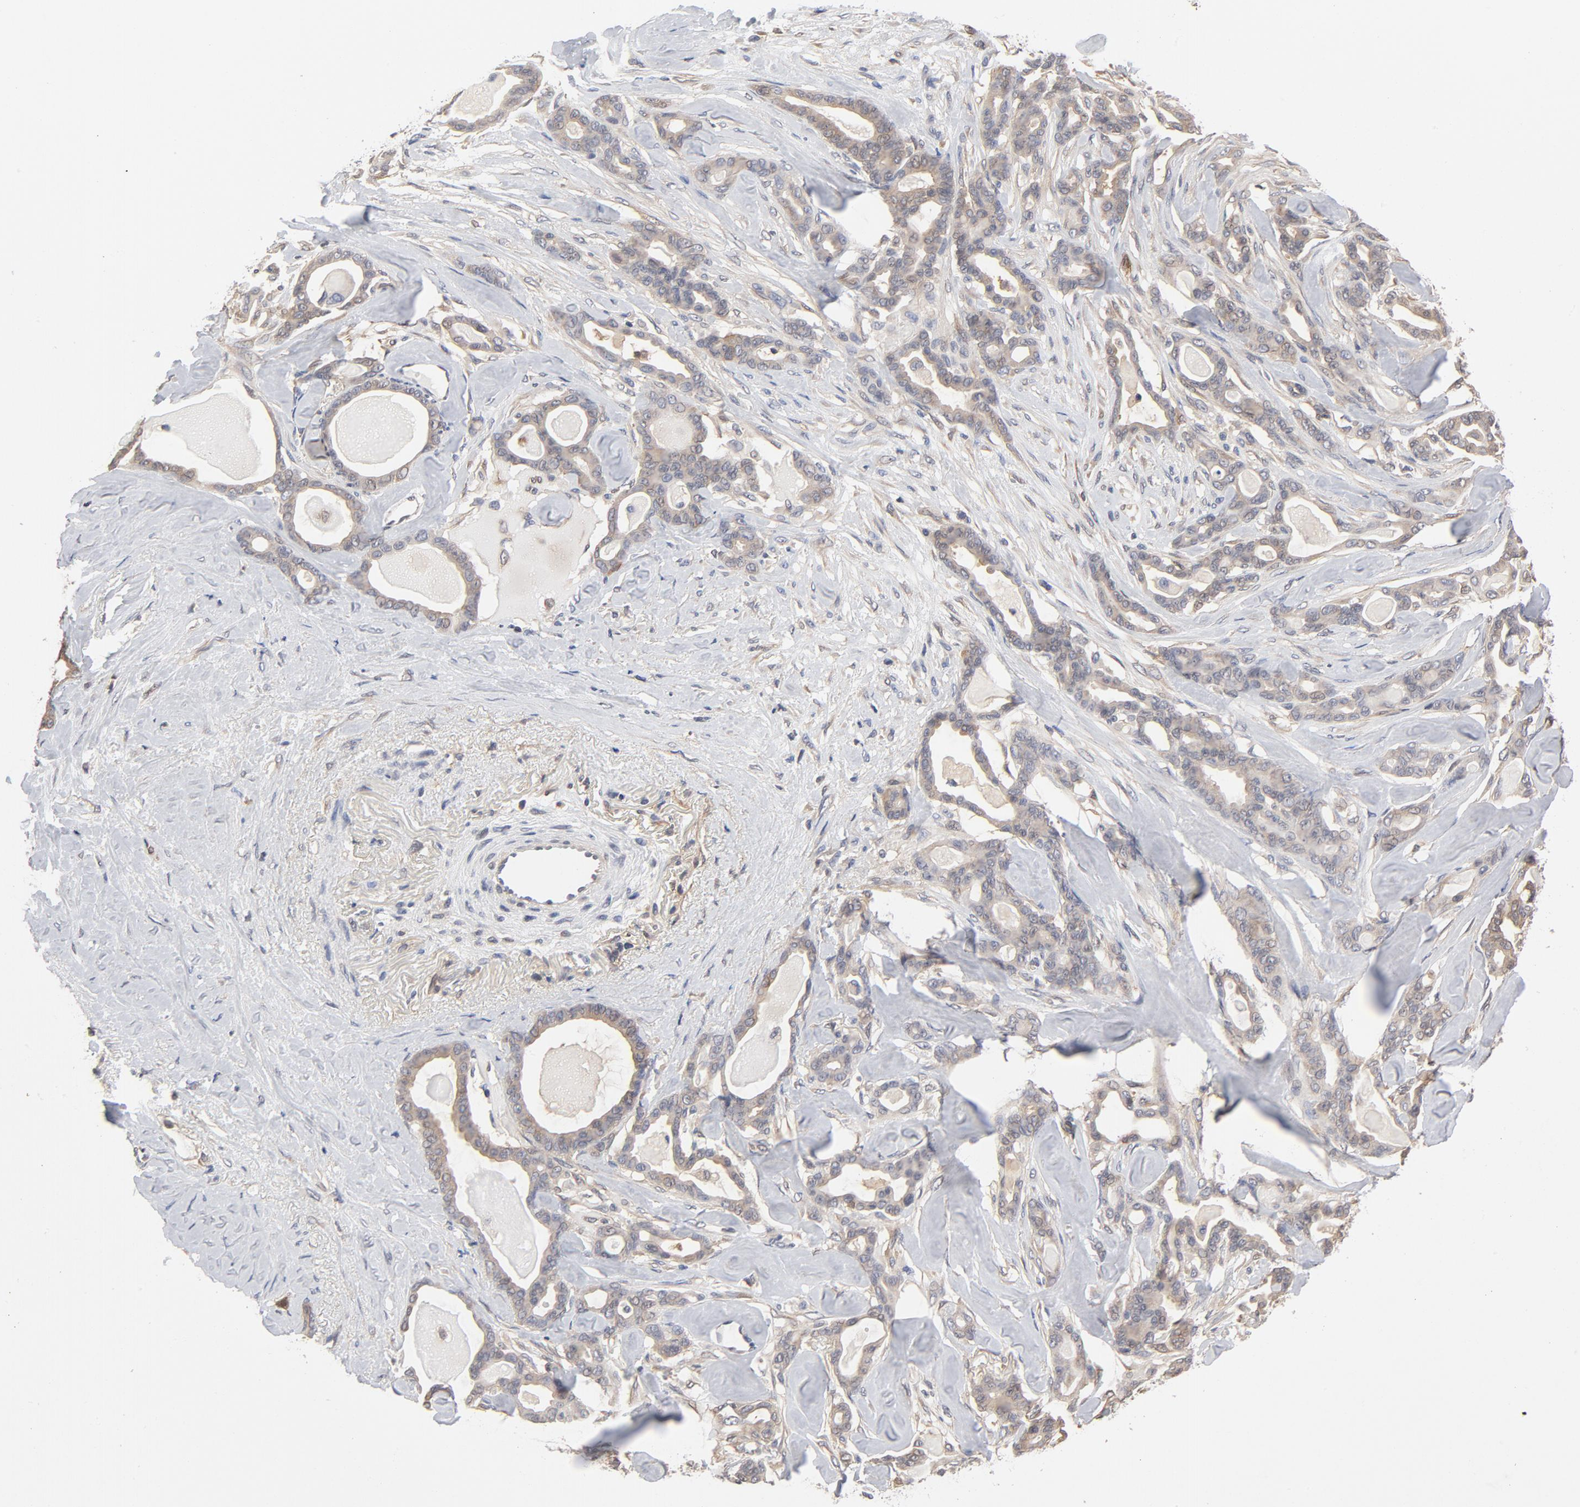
{"staining": {"intensity": "weak", "quantity": "<25%", "location": "cytoplasmic/membranous"}, "tissue": "pancreatic cancer", "cell_type": "Tumor cells", "image_type": "cancer", "snomed": [{"axis": "morphology", "description": "Adenocarcinoma, NOS"}, {"axis": "topography", "description": "Pancreas"}], "caption": "Tumor cells are negative for brown protein staining in pancreatic cancer (adenocarcinoma).", "gene": "ASMTL", "patient": {"sex": "male", "age": 63}}